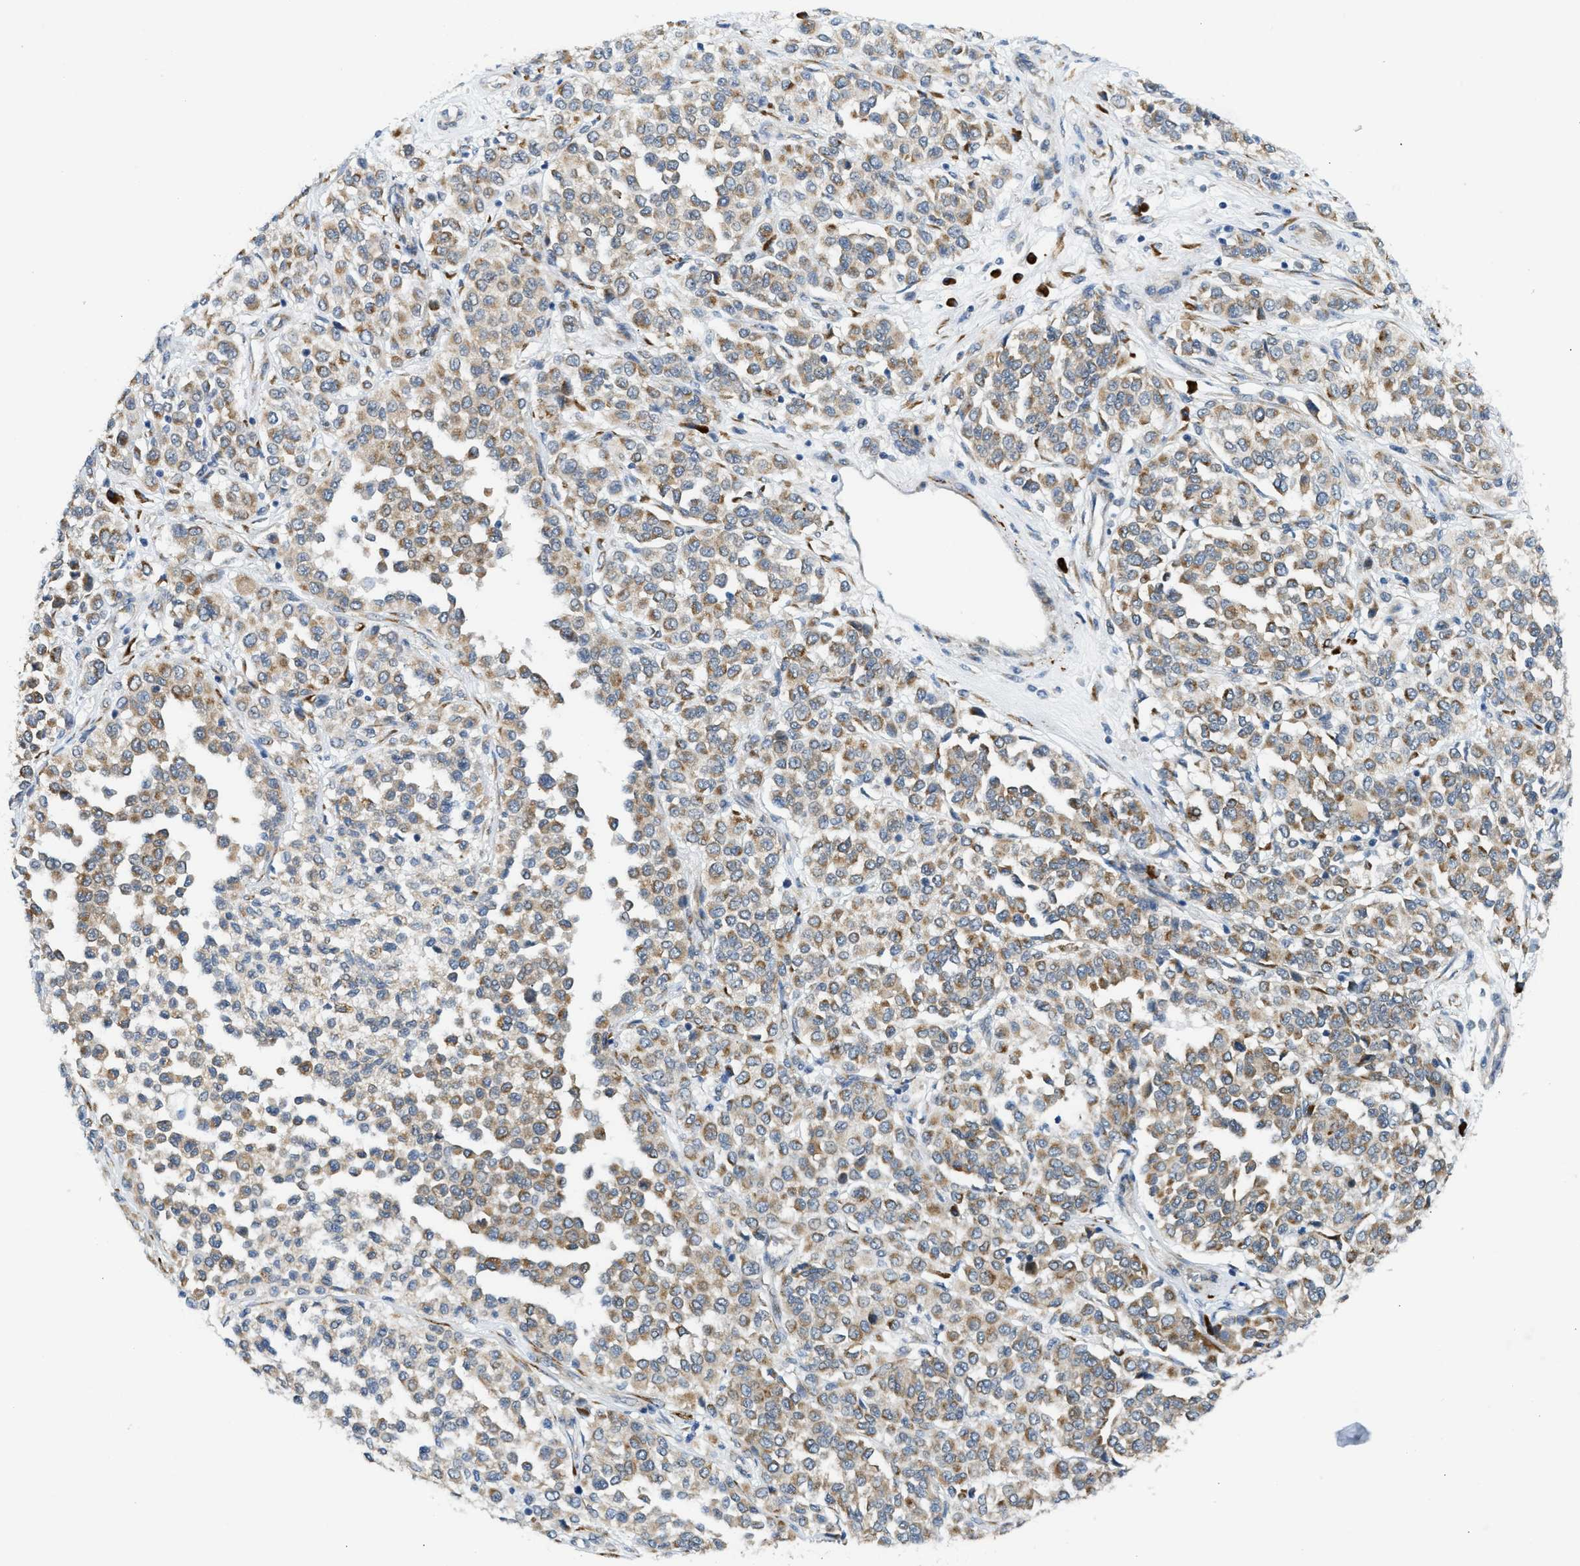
{"staining": {"intensity": "moderate", "quantity": ">75%", "location": "cytoplasmic/membranous"}, "tissue": "melanoma", "cell_type": "Tumor cells", "image_type": "cancer", "snomed": [{"axis": "morphology", "description": "Malignant melanoma, Metastatic site"}, {"axis": "topography", "description": "Pancreas"}], "caption": "Tumor cells reveal moderate cytoplasmic/membranous staining in approximately >75% of cells in malignant melanoma (metastatic site). The staining was performed using DAB (3,3'-diaminobenzidine), with brown indicating positive protein expression. Nuclei are stained blue with hematoxylin.", "gene": "KCNC2", "patient": {"sex": "female", "age": 30}}